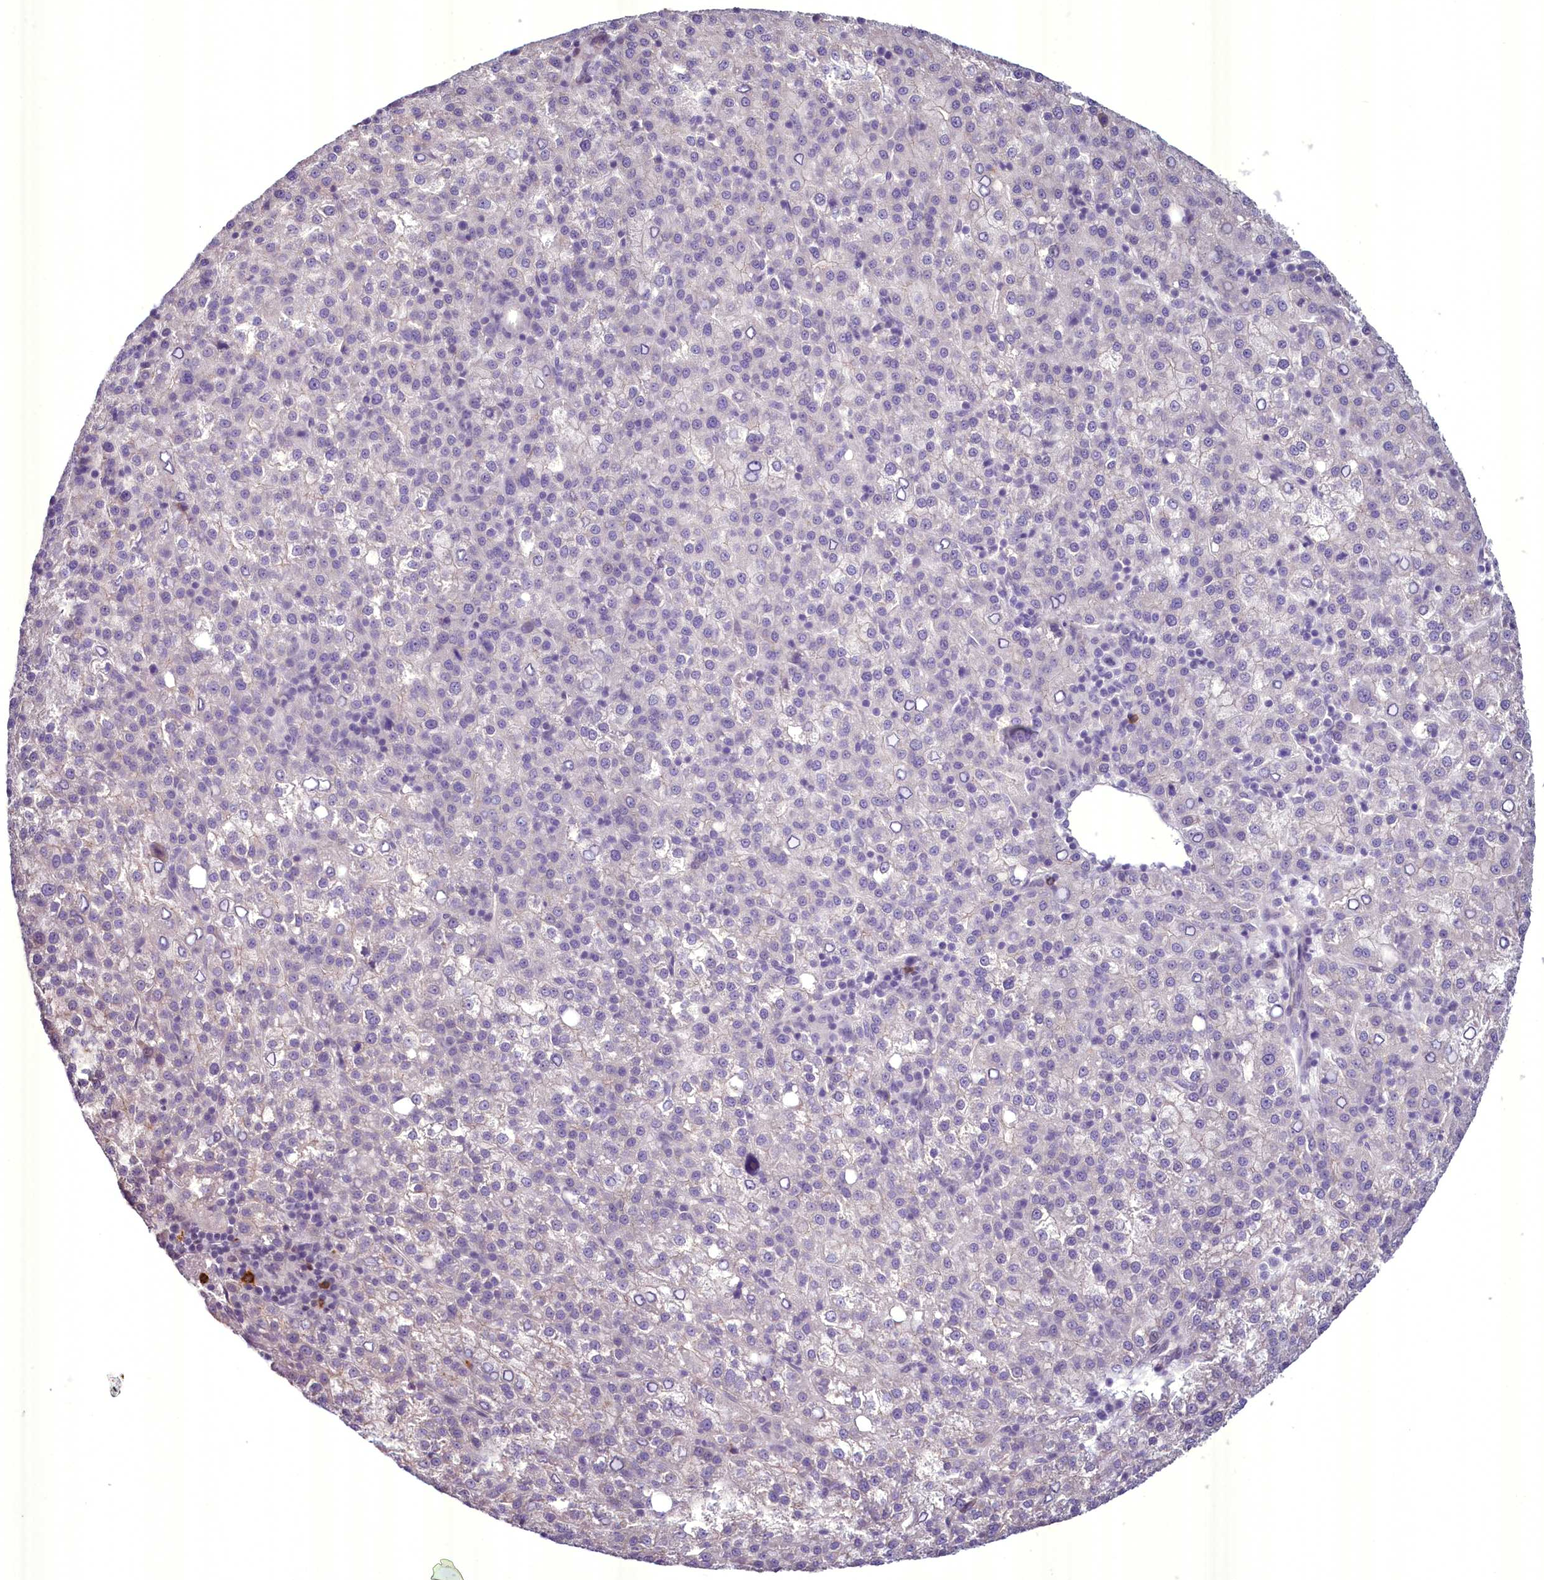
{"staining": {"intensity": "negative", "quantity": "none", "location": "none"}, "tissue": "liver cancer", "cell_type": "Tumor cells", "image_type": "cancer", "snomed": [{"axis": "morphology", "description": "Carcinoma, Hepatocellular, NOS"}, {"axis": "topography", "description": "Liver"}], "caption": "Hepatocellular carcinoma (liver) was stained to show a protein in brown. There is no significant expression in tumor cells.", "gene": "BANK1", "patient": {"sex": "female", "age": 58}}